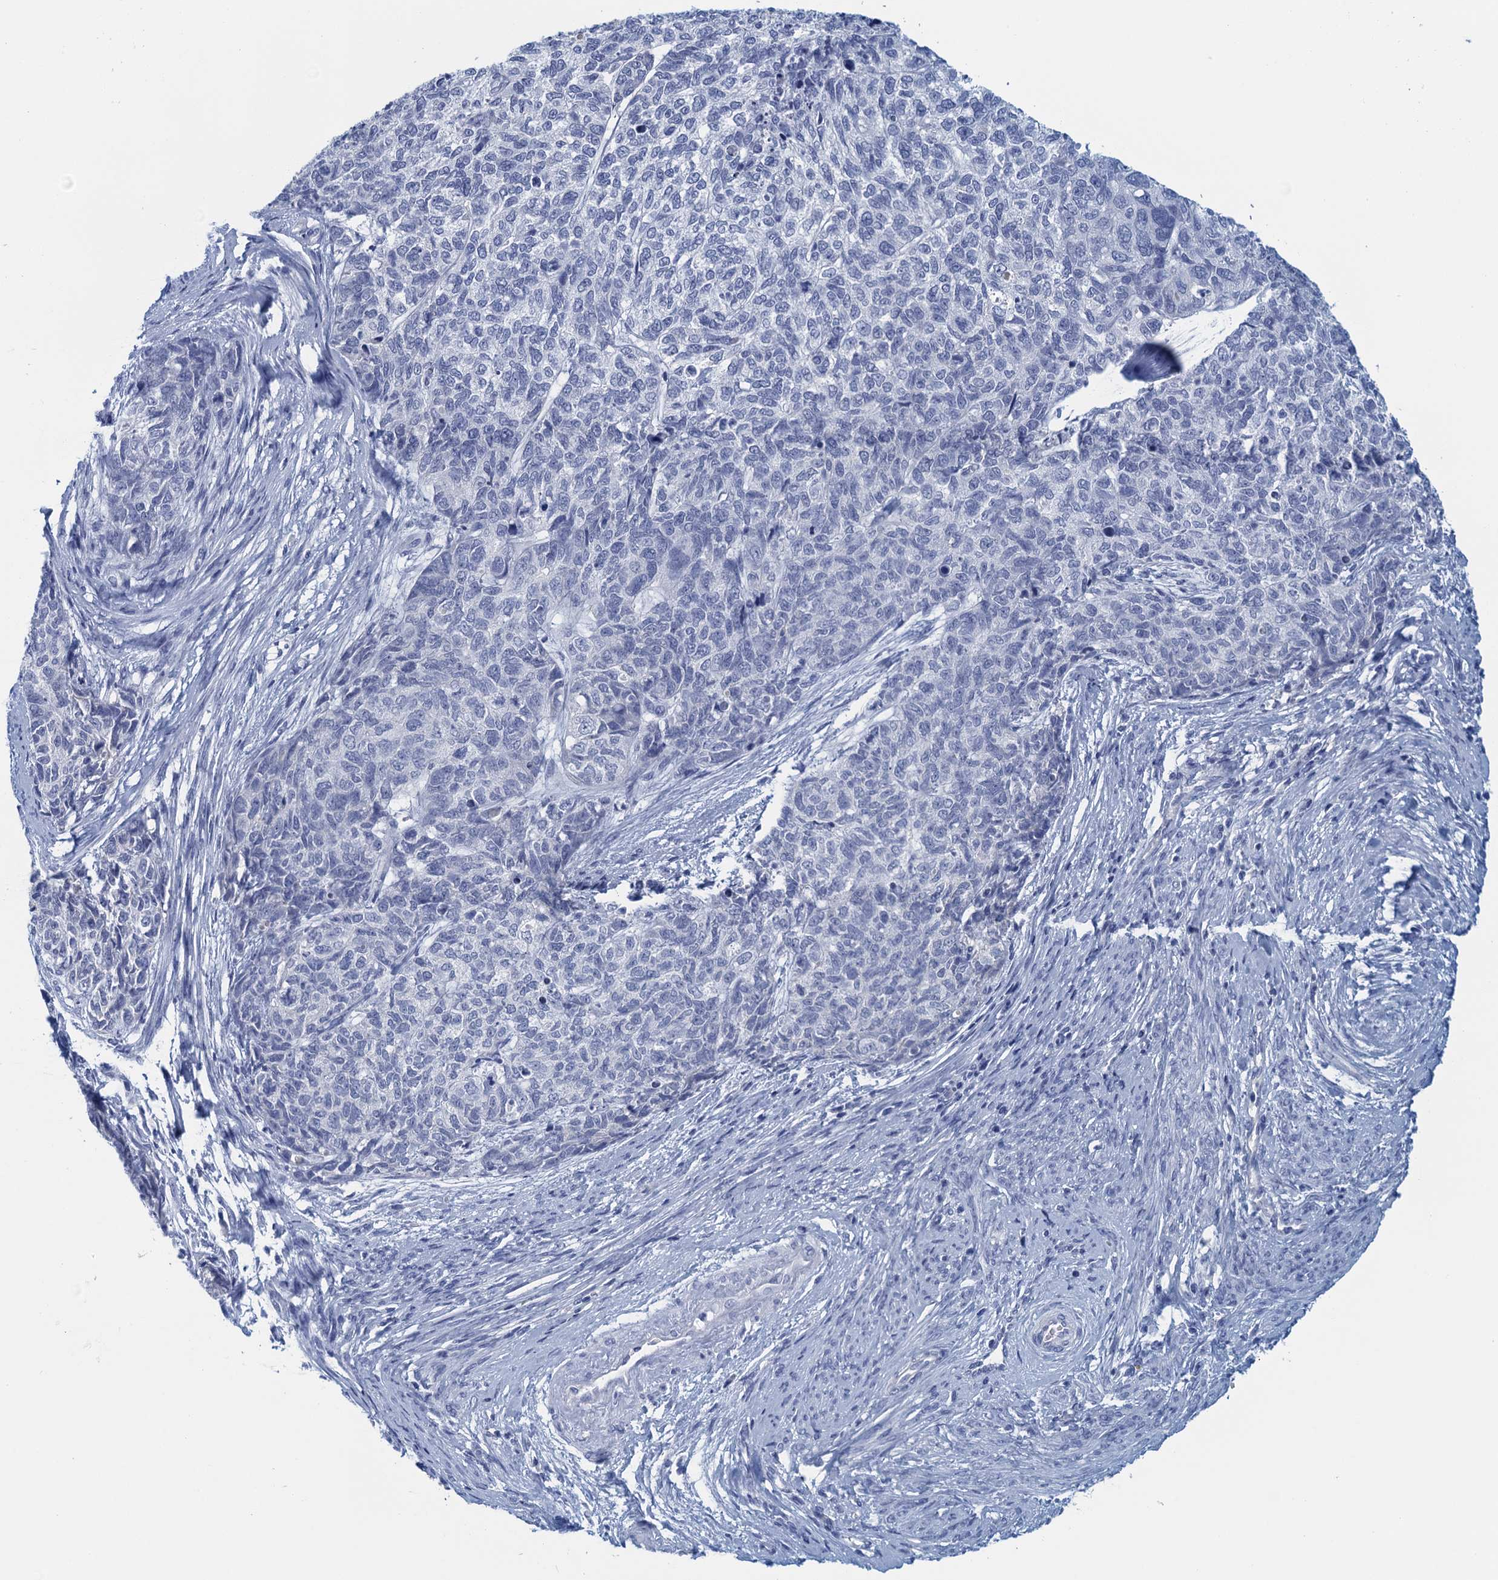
{"staining": {"intensity": "negative", "quantity": "none", "location": "none"}, "tissue": "cervical cancer", "cell_type": "Tumor cells", "image_type": "cancer", "snomed": [{"axis": "morphology", "description": "Squamous cell carcinoma, NOS"}, {"axis": "topography", "description": "Cervix"}], "caption": "Immunohistochemistry (IHC) image of cervical cancer stained for a protein (brown), which shows no staining in tumor cells. (DAB immunohistochemistry, high magnification).", "gene": "CYP51A1", "patient": {"sex": "female", "age": 63}}